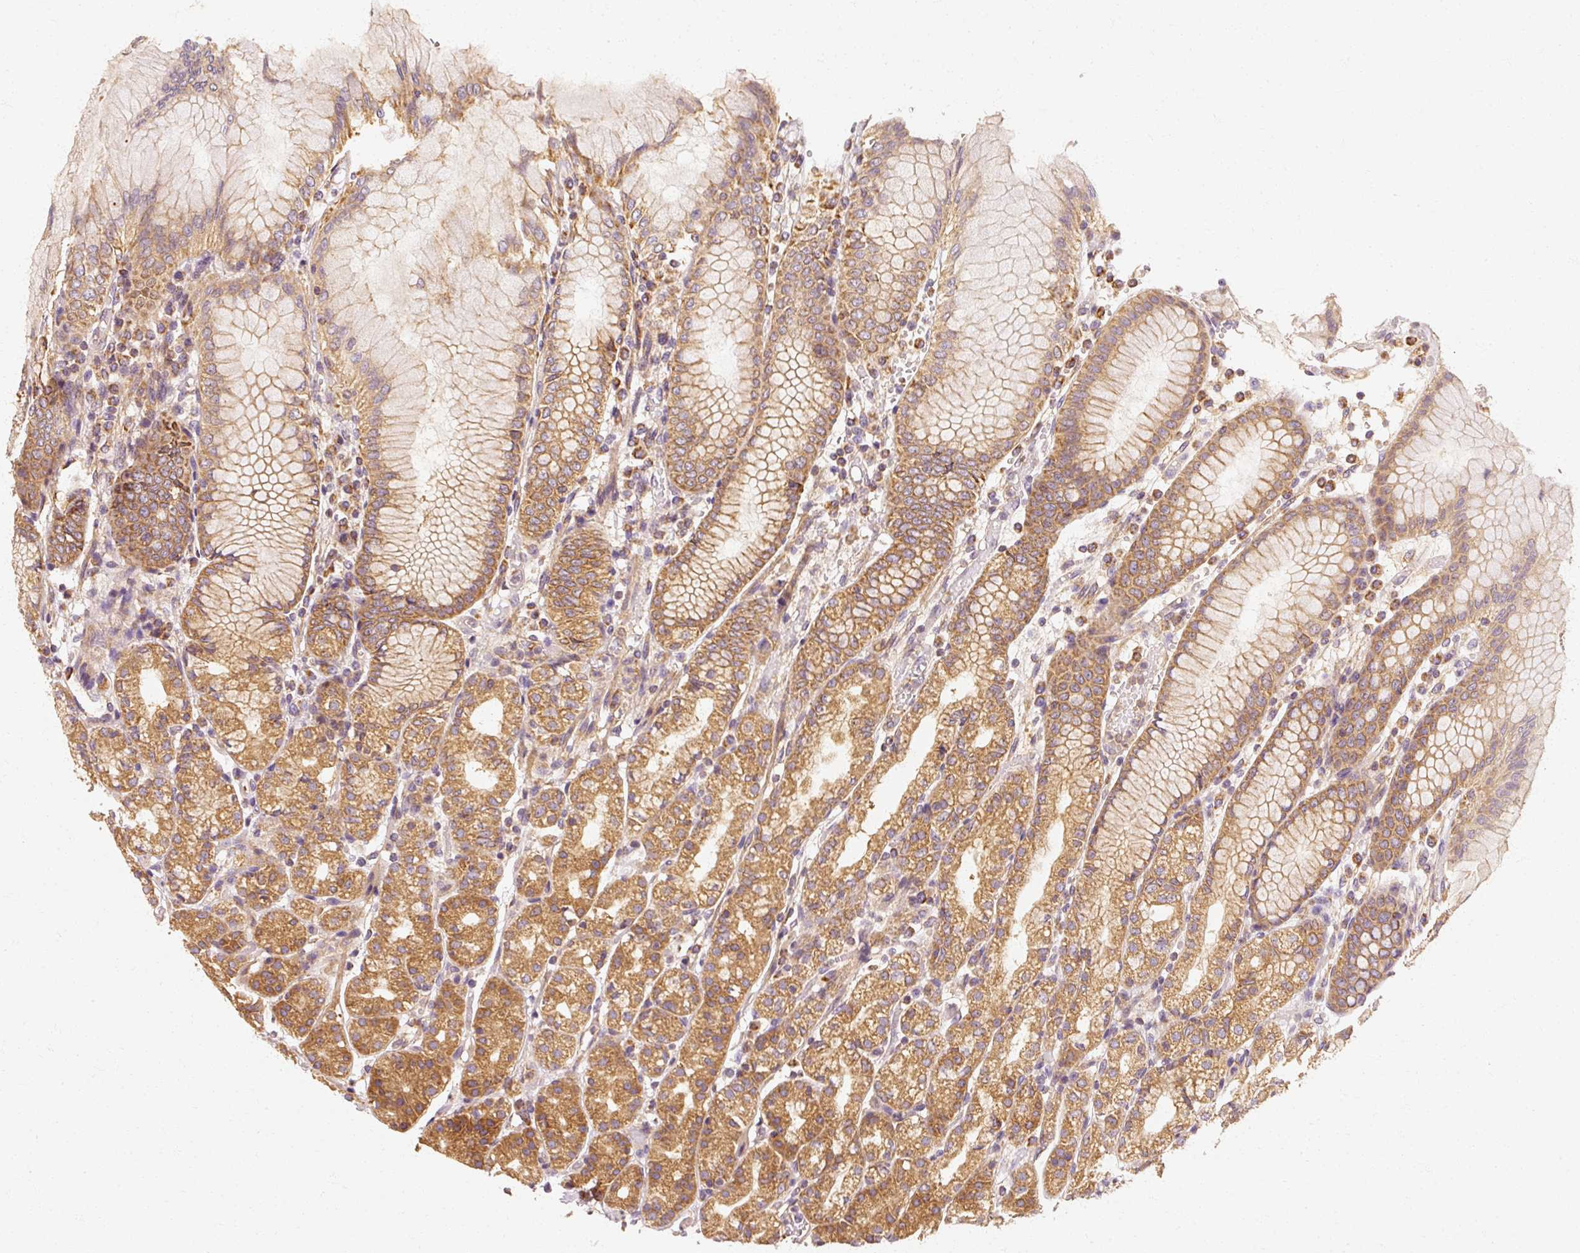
{"staining": {"intensity": "moderate", "quantity": ">75%", "location": "cytoplasmic/membranous"}, "tissue": "stomach", "cell_type": "Glandular cells", "image_type": "normal", "snomed": [{"axis": "morphology", "description": "Normal tissue, NOS"}, {"axis": "topography", "description": "Stomach"}], "caption": "Protein staining of normal stomach exhibits moderate cytoplasmic/membranous staining in about >75% of glandular cells. The staining was performed using DAB, with brown indicating positive protein expression. Nuclei are stained blue with hematoxylin.", "gene": "TOMM40", "patient": {"sex": "female", "age": 57}}